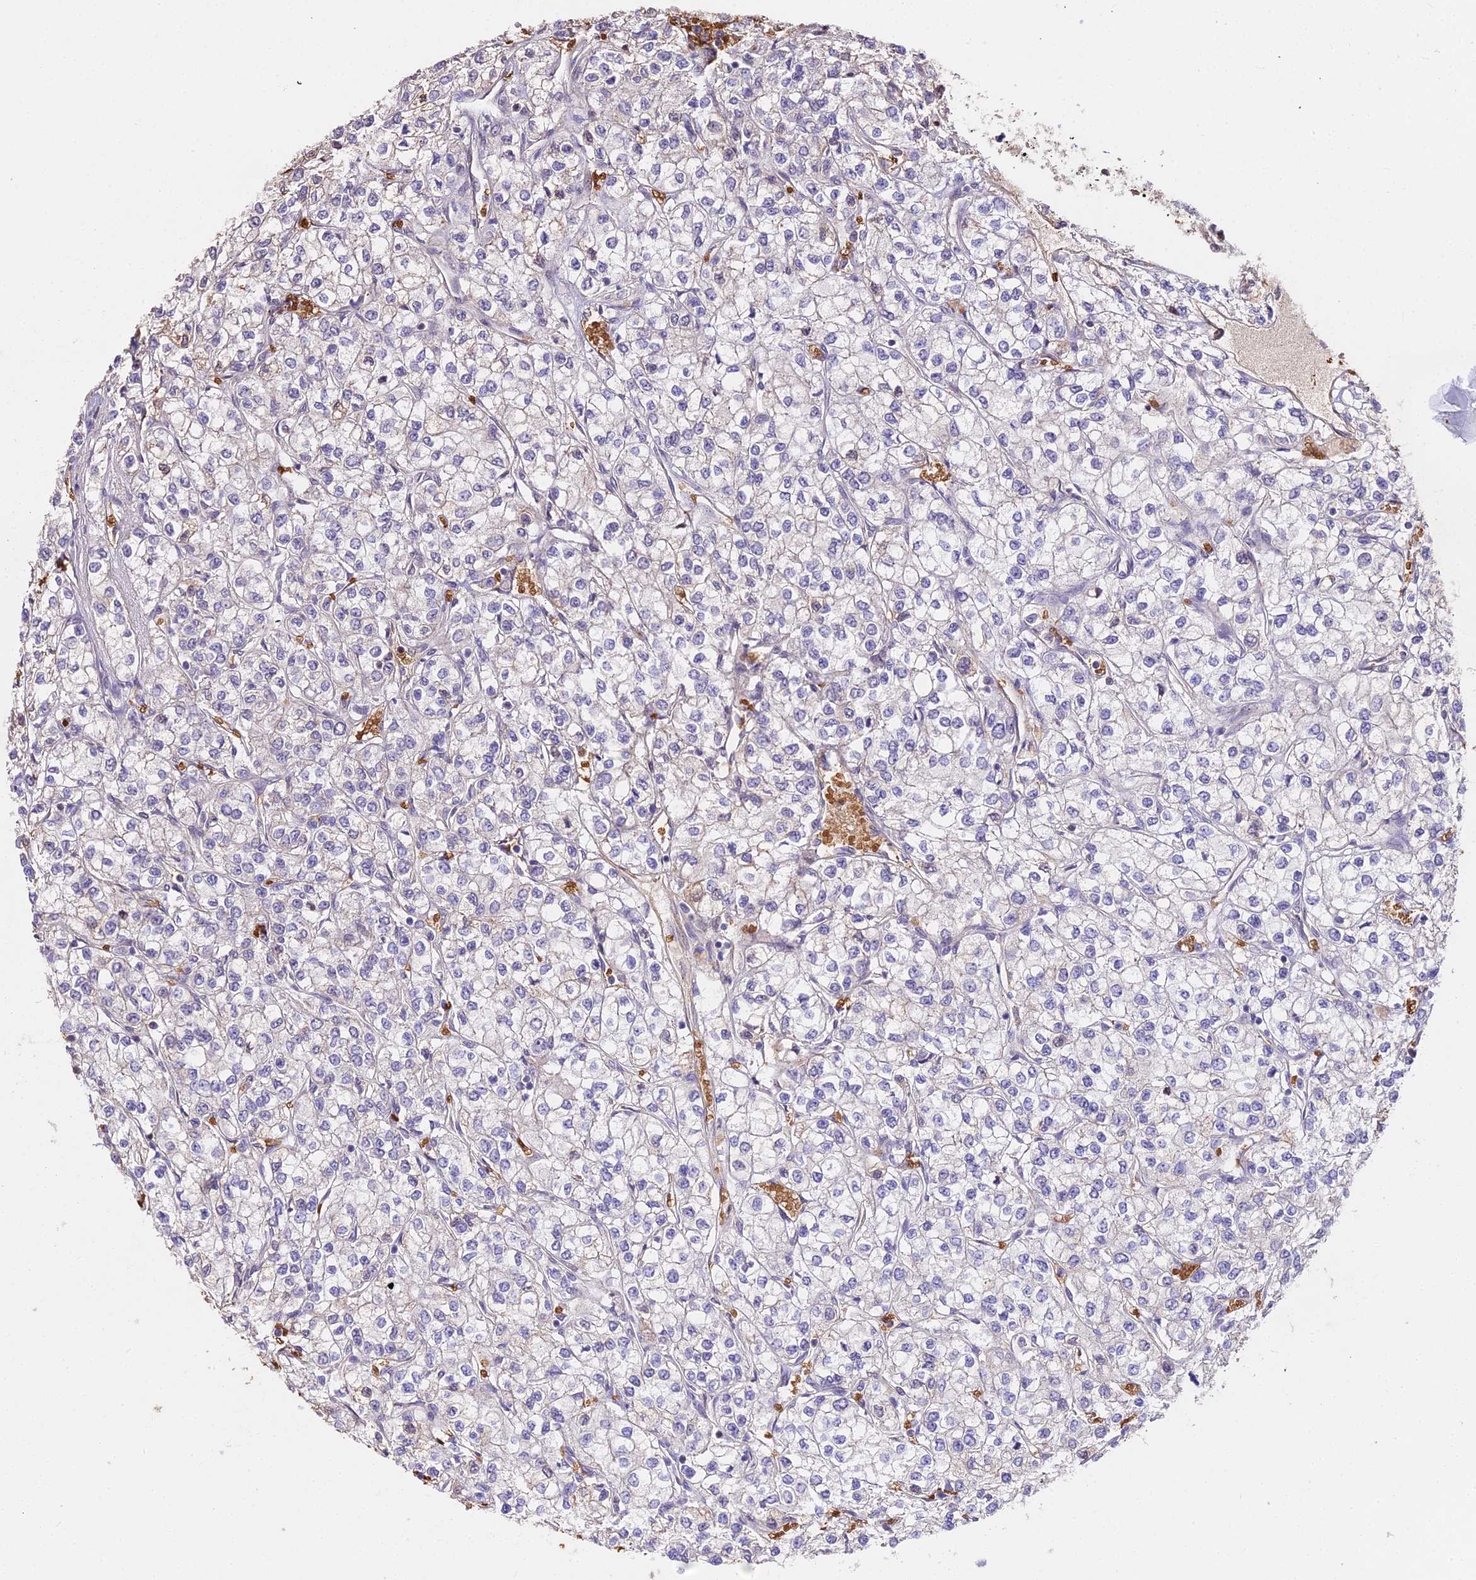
{"staining": {"intensity": "negative", "quantity": "none", "location": "none"}, "tissue": "renal cancer", "cell_type": "Tumor cells", "image_type": "cancer", "snomed": [{"axis": "morphology", "description": "Adenocarcinoma, NOS"}, {"axis": "topography", "description": "Kidney"}], "caption": "Human adenocarcinoma (renal) stained for a protein using immunohistochemistry (IHC) displays no staining in tumor cells.", "gene": "ZDBF2", "patient": {"sex": "male", "age": 80}}